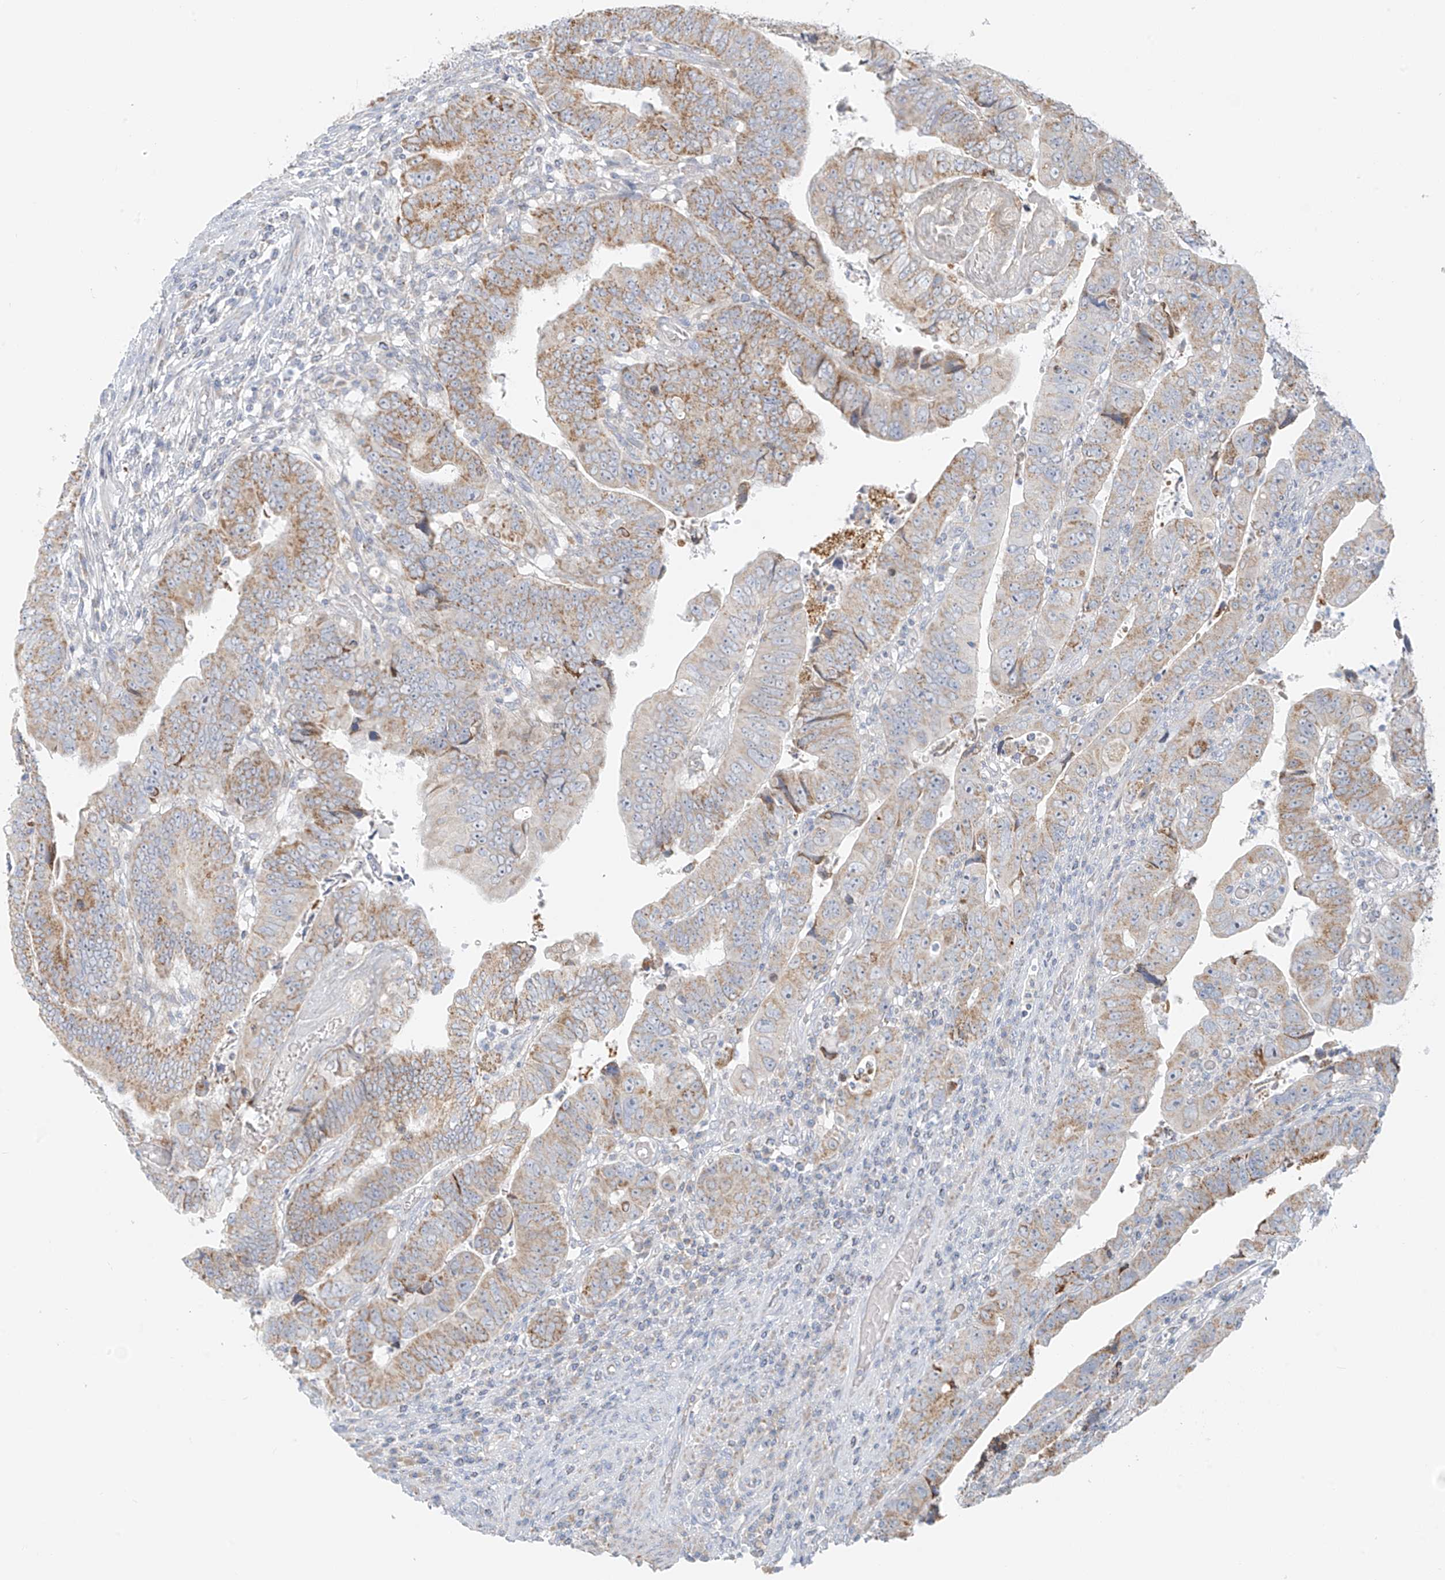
{"staining": {"intensity": "moderate", "quantity": "25%-75%", "location": "cytoplasmic/membranous"}, "tissue": "colorectal cancer", "cell_type": "Tumor cells", "image_type": "cancer", "snomed": [{"axis": "morphology", "description": "Normal tissue, NOS"}, {"axis": "morphology", "description": "Adenocarcinoma, NOS"}, {"axis": "topography", "description": "Rectum"}], "caption": "Immunohistochemical staining of adenocarcinoma (colorectal) demonstrates moderate cytoplasmic/membranous protein staining in approximately 25%-75% of tumor cells.", "gene": "UST", "patient": {"sex": "female", "age": 65}}